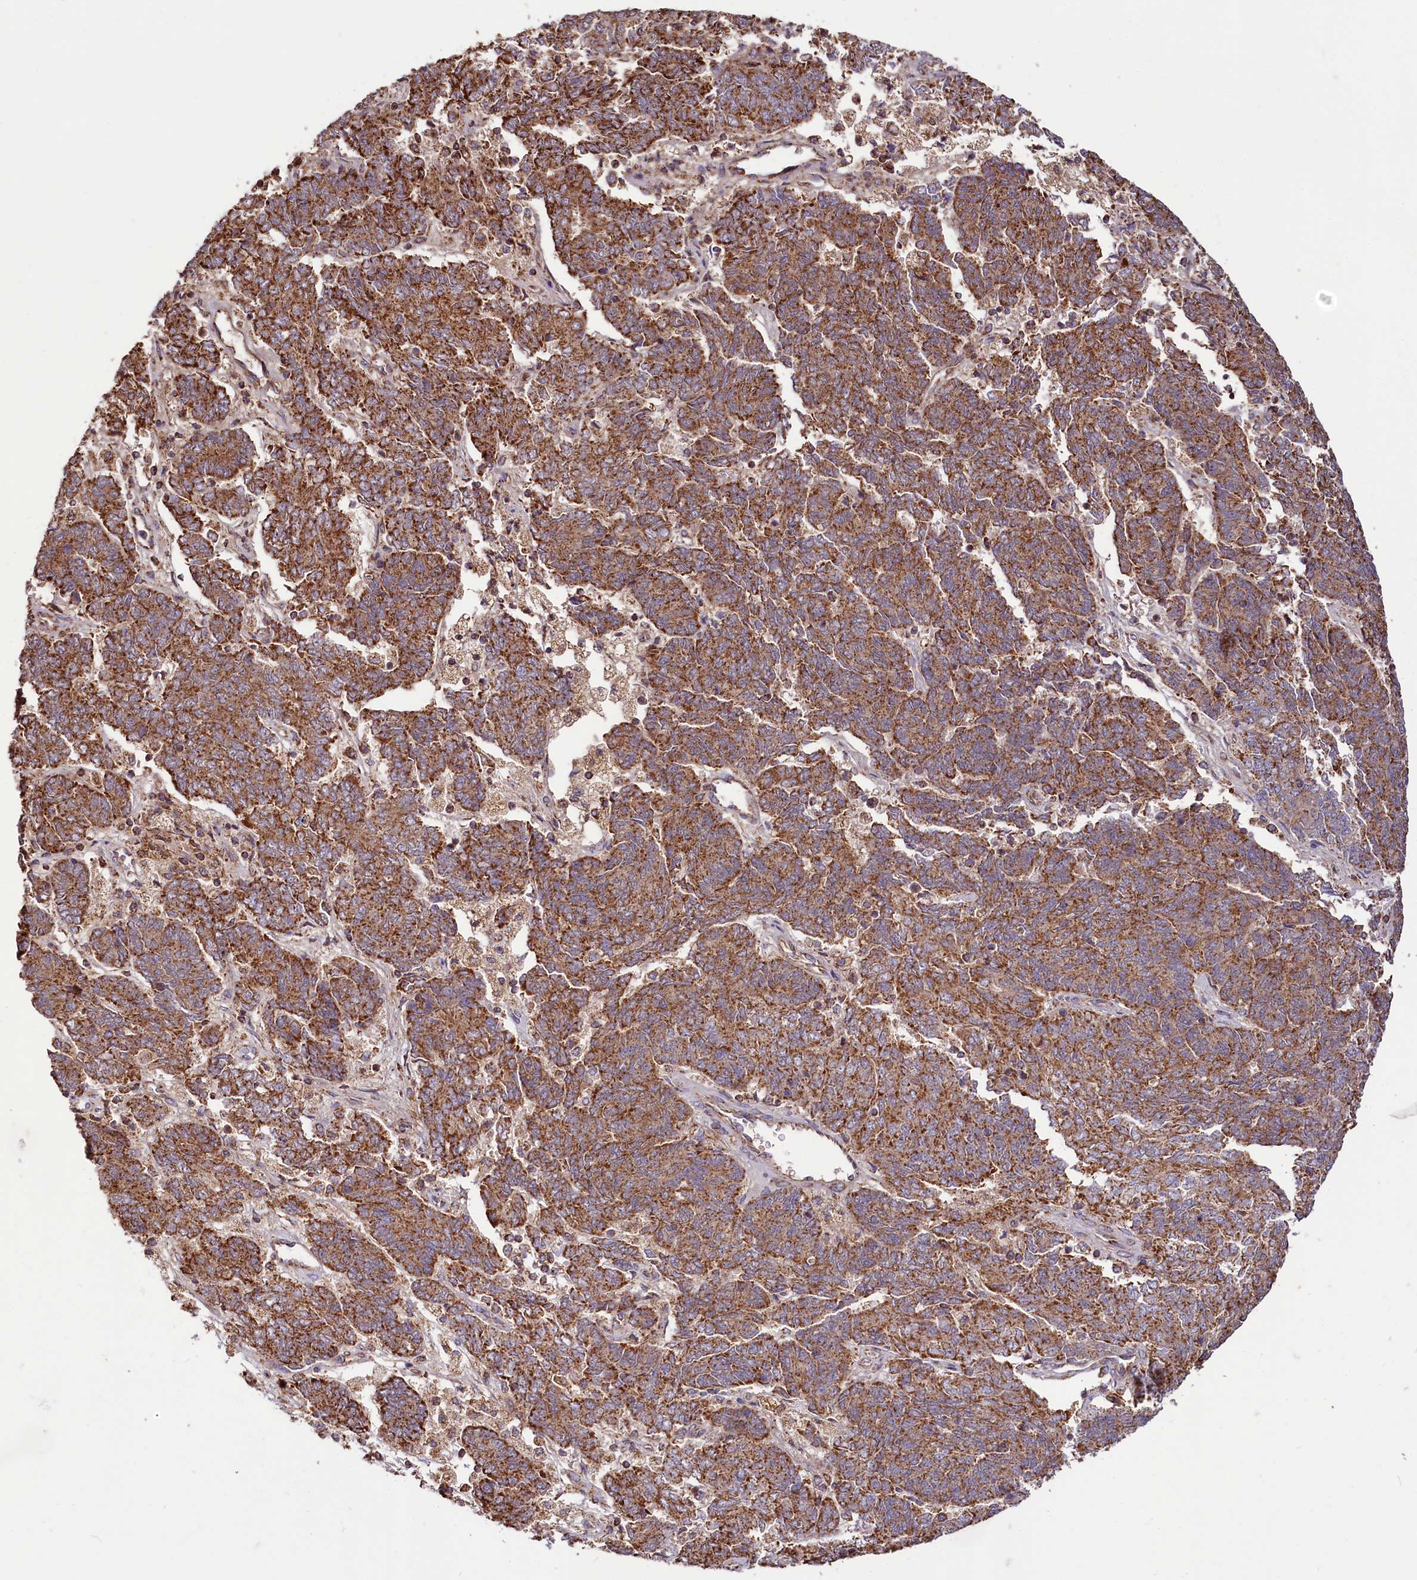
{"staining": {"intensity": "strong", "quantity": ">75%", "location": "cytoplasmic/membranous"}, "tissue": "endometrial cancer", "cell_type": "Tumor cells", "image_type": "cancer", "snomed": [{"axis": "morphology", "description": "Adenocarcinoma, NOS"}, {"axis": "topography", "description": "Endometrium"}], "caption": "Brown immunohistochemical staining in endometrial cancer exhibits strong cytoplasmic/membranous staining in about >75% of tumor cells.", "gene": "NUDT15", "patient": {"sex": "female", "age": 80}}